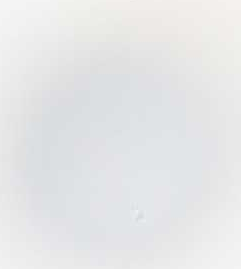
{"staining": {"intensity": "weak", "quantity": ">75%", "location": "cytoplasmic/membranous"}, "tissue": "gallbladder", "cell_type": "Glandular cells", "image_type": "normal", "snomed": [{"axis": "morphology", "description": "Normal tissue, NOS"}, {"axis": "topography", "description": "Gallbladder"}], "caption": "Benign gallbladder displays weak cytoplasmic/membranous expression in about >75% of glandular cells (DAB = brown stain, brightfield microscopy at high magnification)..", "gene": "MELTF", "patient": {"sex": "female", "age": 64}}